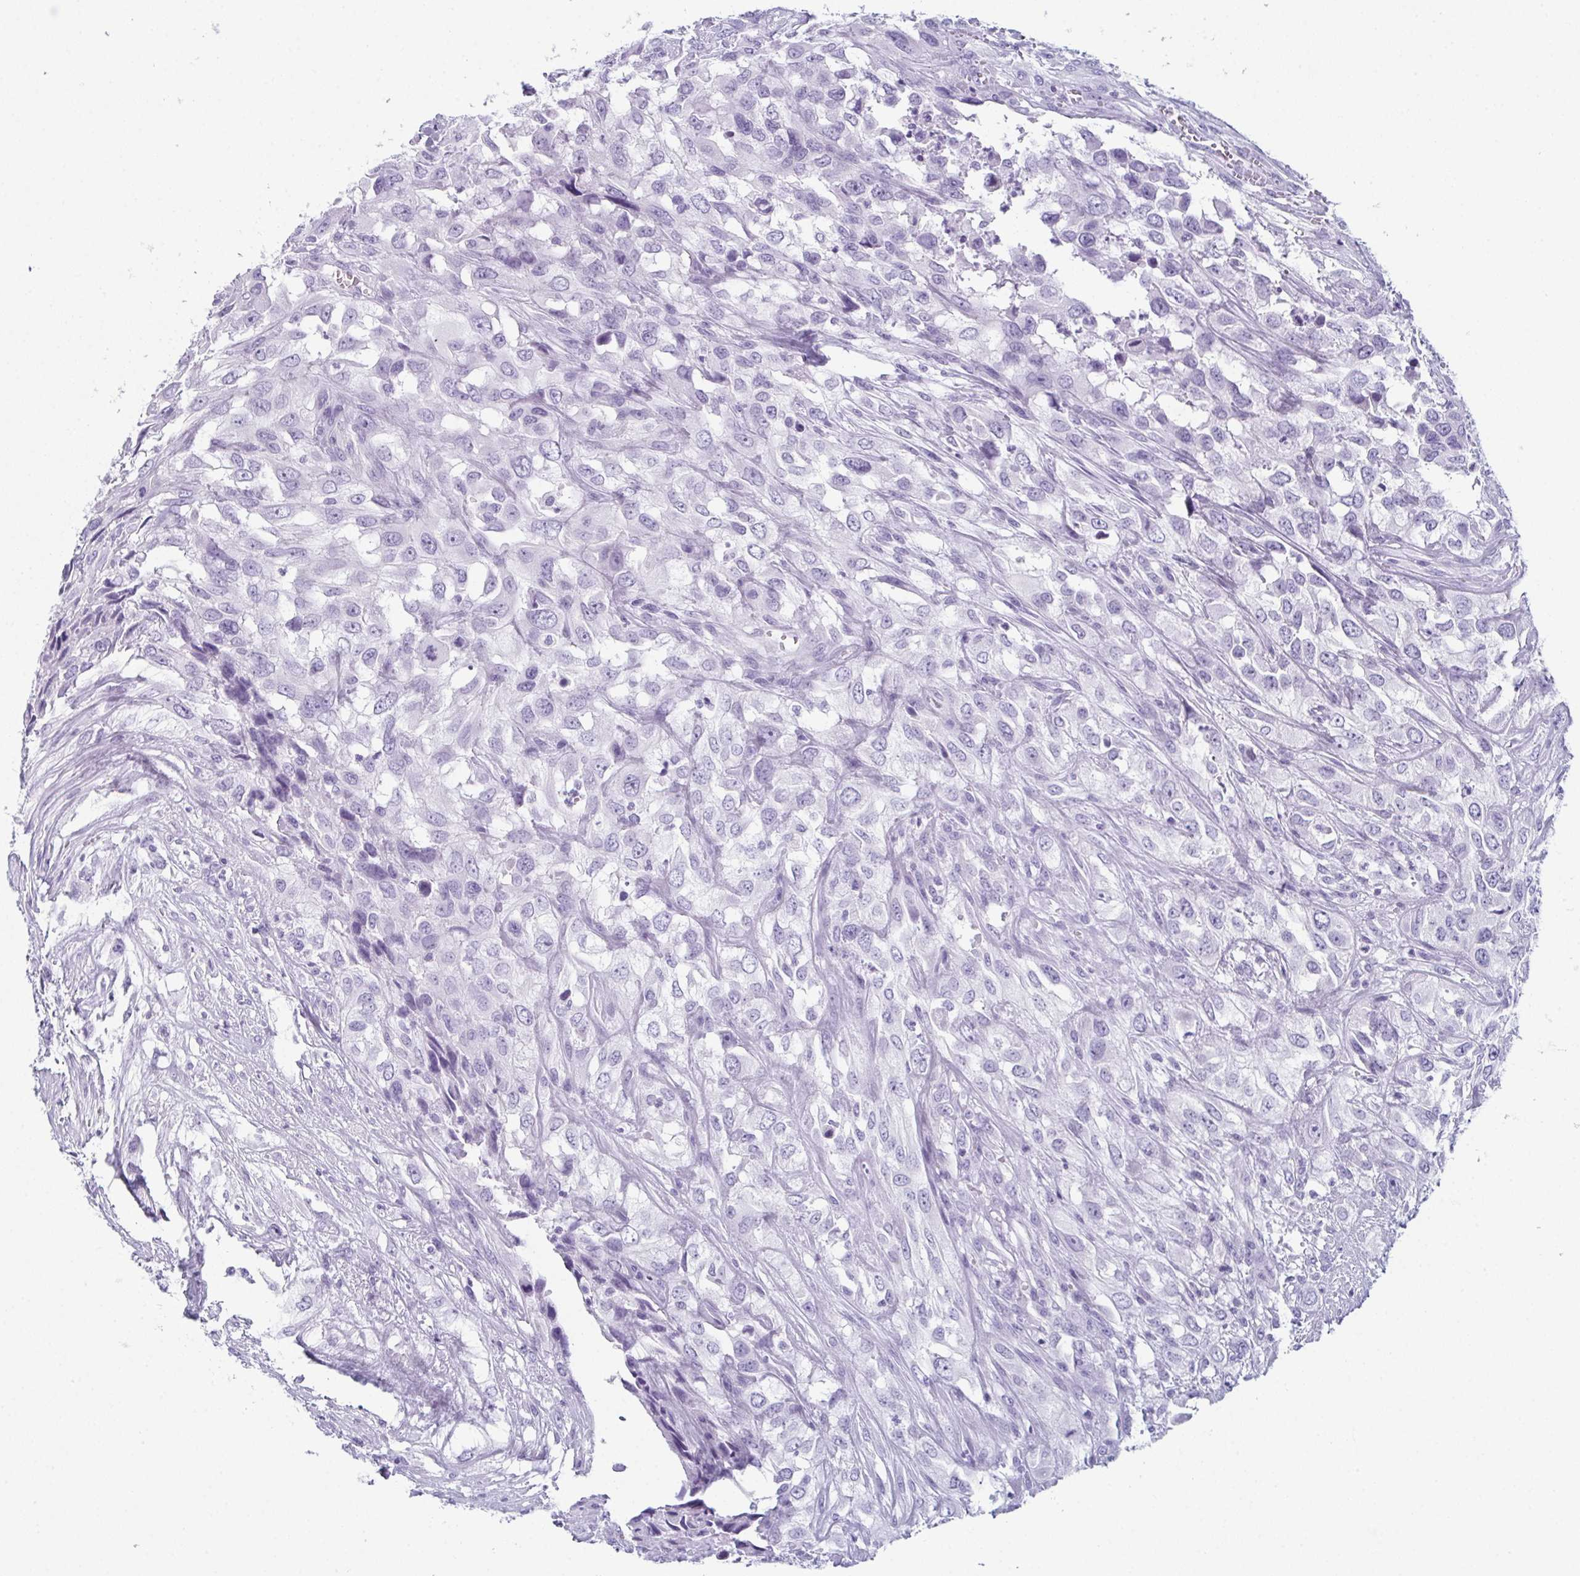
{"staining": {"intensity": "negative", "quantity": "none", "location": "none"}, "tissue": "urothelial cancer", "cell_type": "Tumor cells", "image_type": "cancer", "snomed": [{"axis": "morphology", "description": "Urothelial carcinoma, High grade"}, {"axis": "topography", "description": "Urinary bladder"}], "caption": "Photomicrograph shows no protein expression in tumor cells of high-grade urothelial carcinoma tissue.", "gene": "ENKUR", "patient": {"sex": "male", "age": 67}}